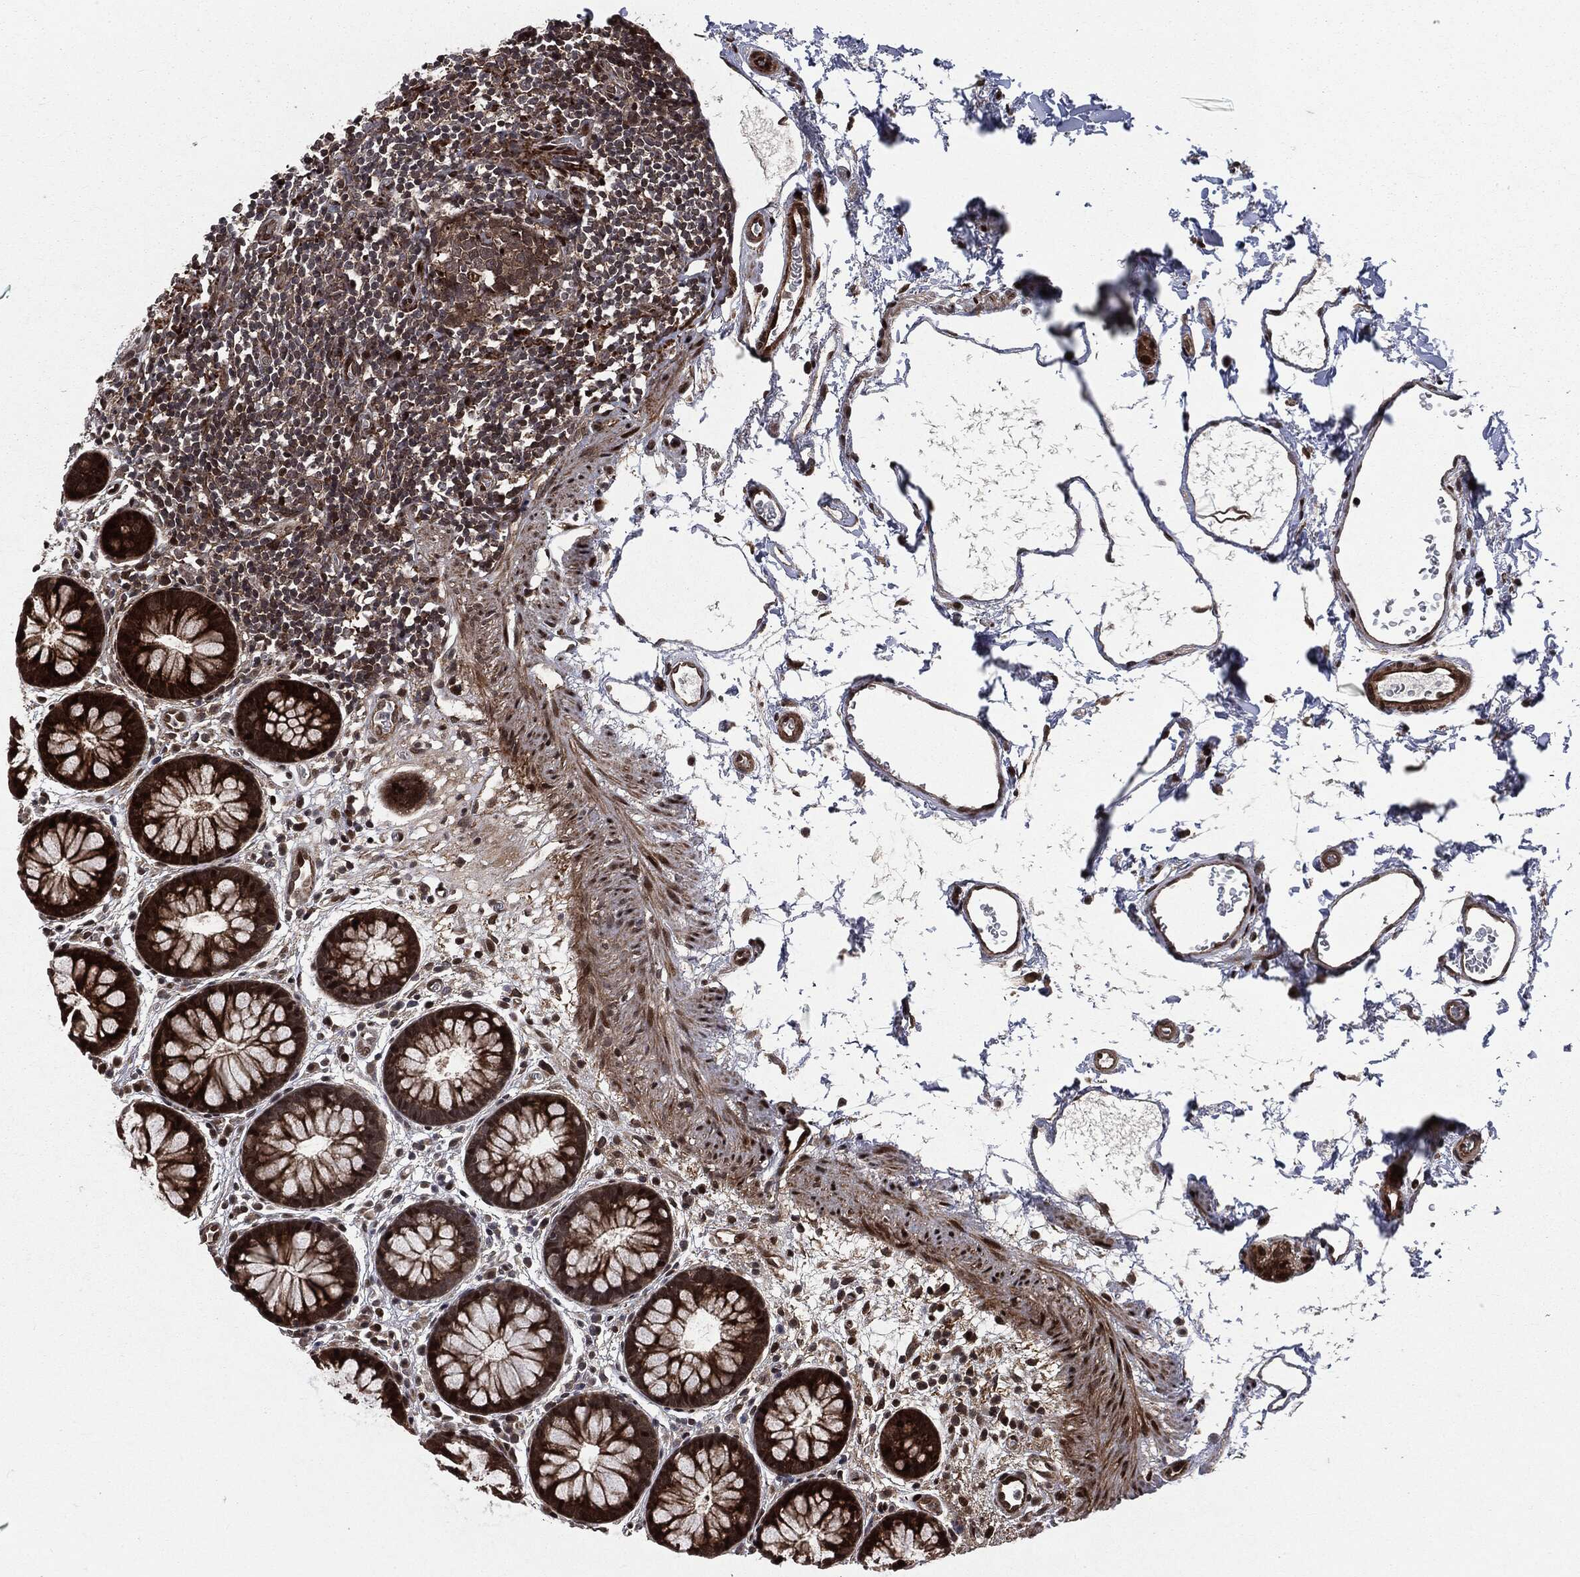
{"staining": {"intensity": "strong", "quantity": ">75%", "location": "cytoplasmic/membranous,nuclear"}, "tissue": "colon", "cell_type": "Endothelial cells", "image_type": "normal", "snomed": [{"axis": "morphology", "description": "Normal tissue, NOS"}, {"axis": "topography", "description": "Colon"}], "caption": "An image showing strong cytoplasmic/membranous,nuclear positivity in approximately >75% of endothelial cells in unremarkable colon, as visualized by brown immunohistochemical staining.", "gene": "SMAD4", "patient": {"sex": "male", "age": 76}}